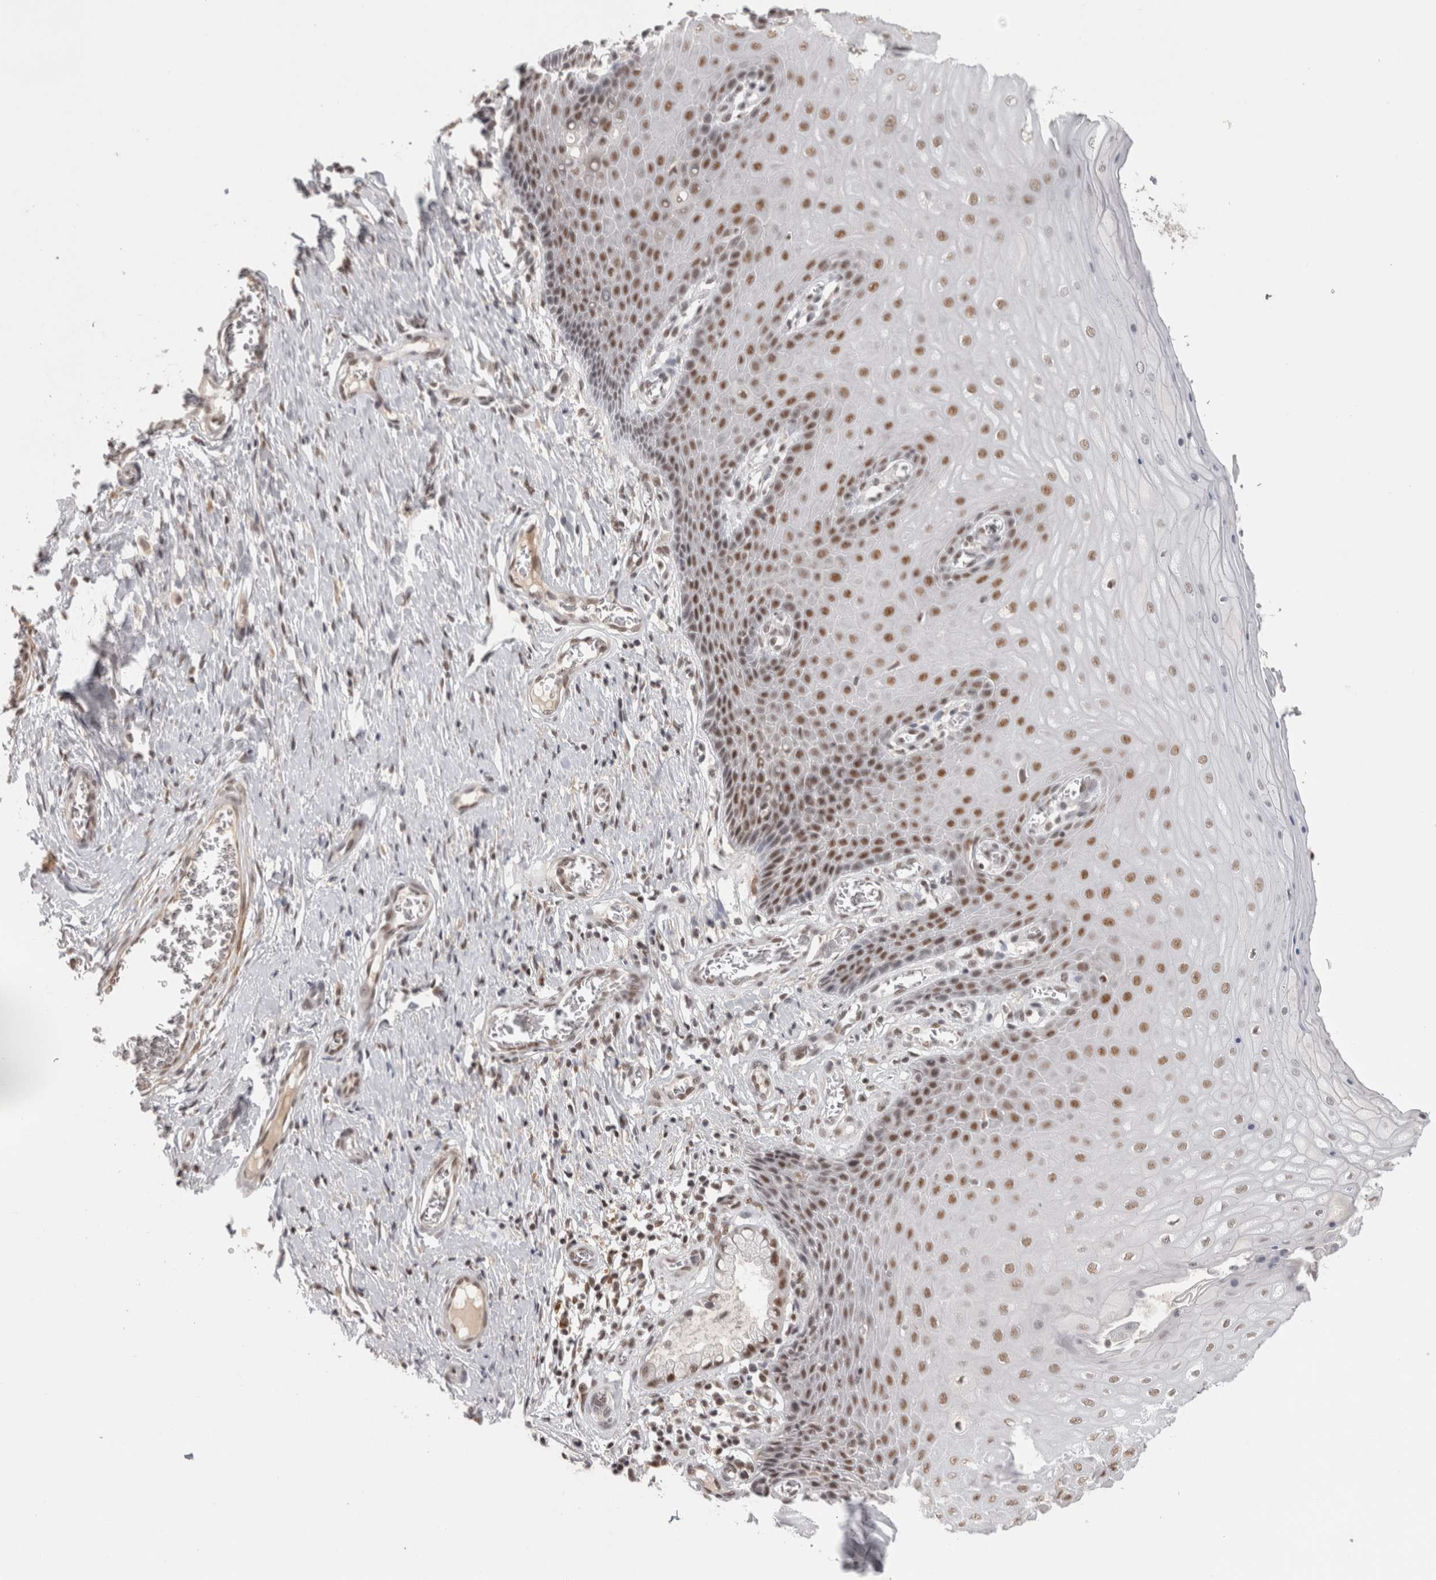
{"staining": {"intensity": "strong", "quantity": ">75%", "location": "nuclear"}, "tissue": "cervix", "cell_type": "Glandular cells", "image_type": "normal", "snomed": [{"axis": "morphology", "description": "Normal tissue, NOS"}, {"axis": "topography", "description": "Cervix"}], "caption": "A brown stain highlights strong nuclear staining of a protein in glandular cells of benign cervix. The staining was performed using DAB, with brown indicating positive protein expression. Nuclei are stained blue with hematoxylin.", "gene": "ZNF830", "patient": {"sex": "female", "age": 55}}